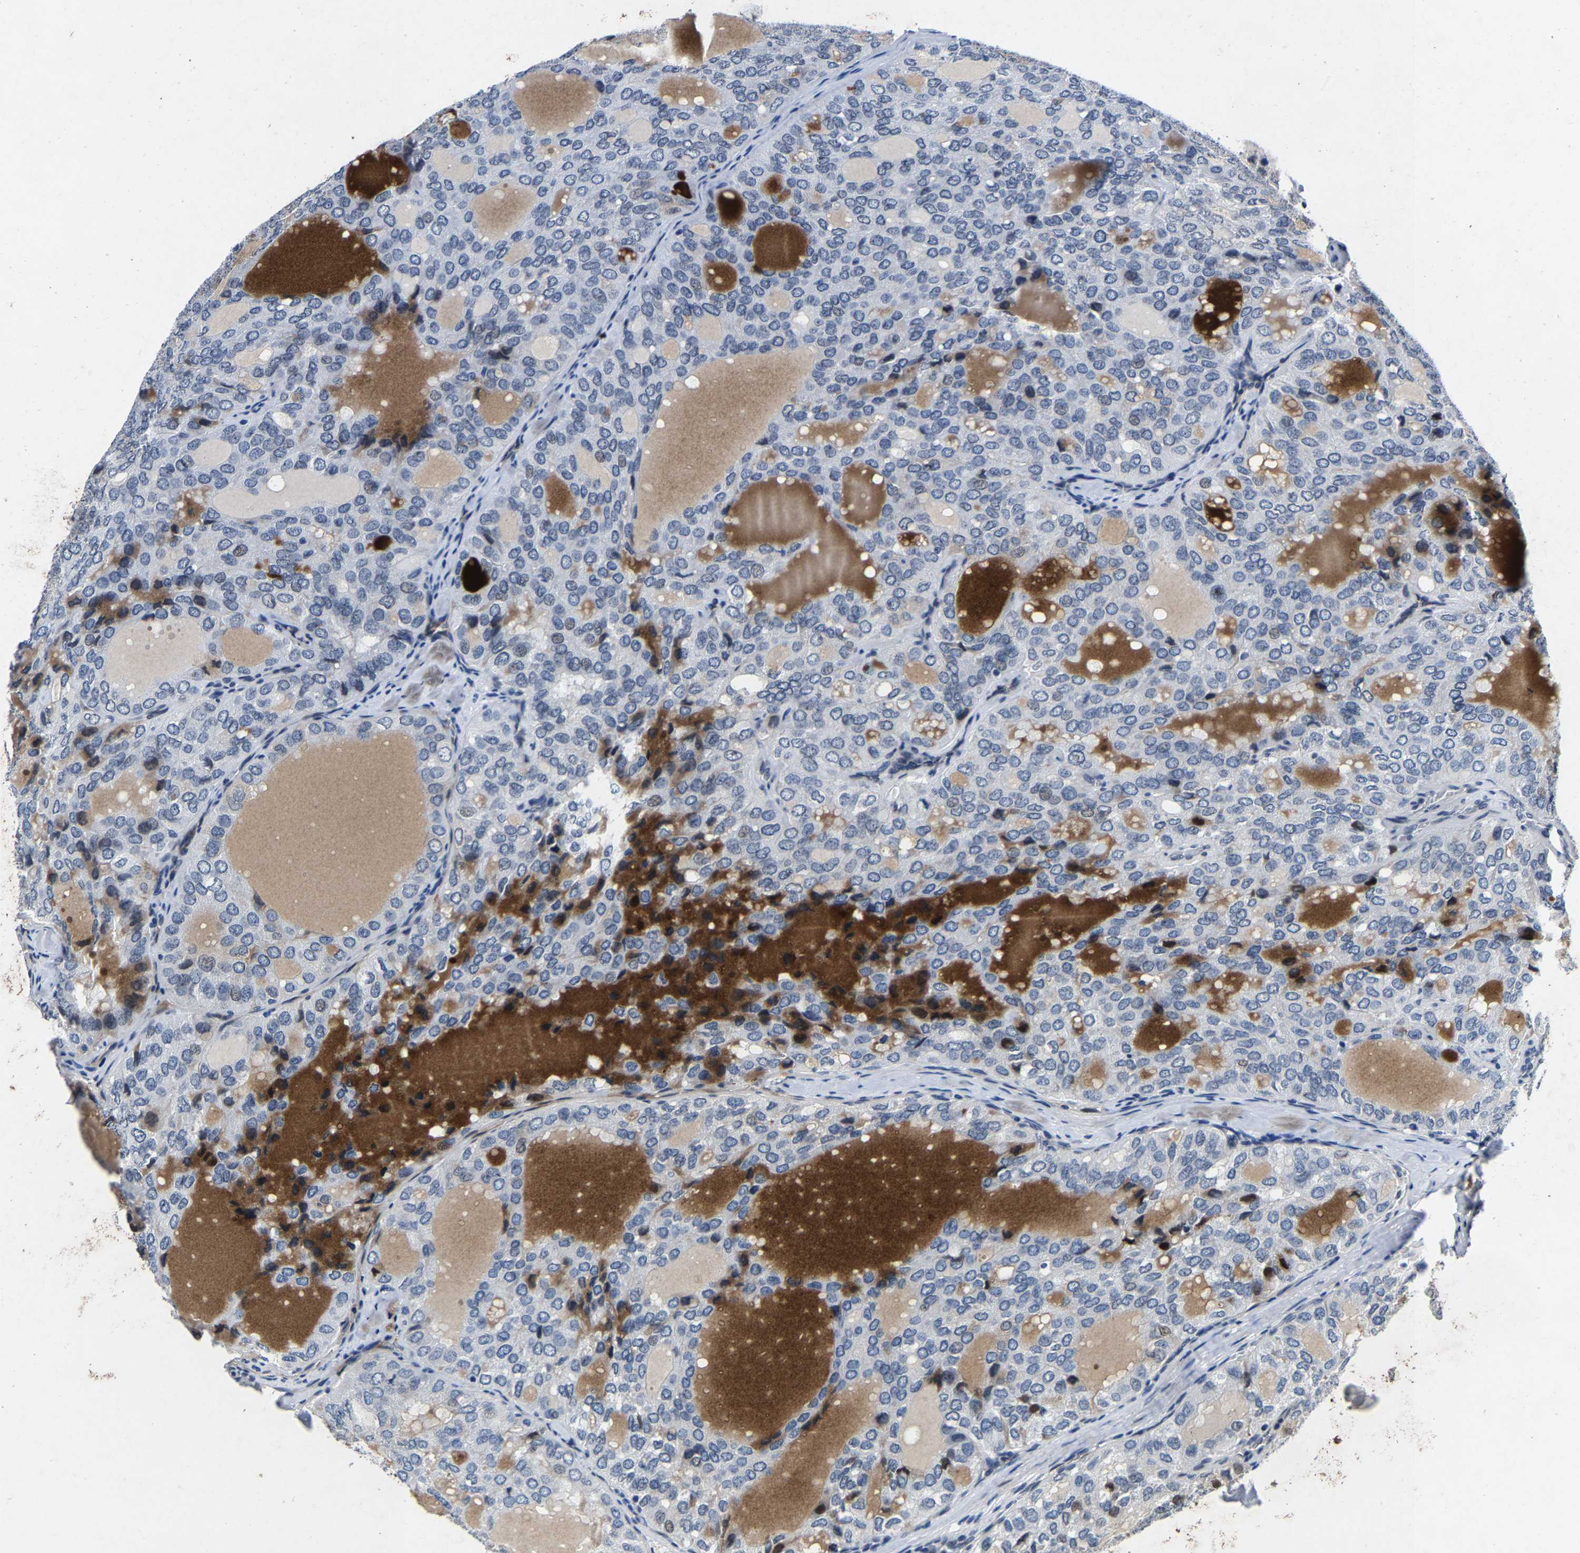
{"staining": {"intensity": "negative", "quantity": "none", "location": "none"}, "tissue": "thyroid cancer", "cell_type": "Tumor cells", "image_type": "cancer", "snomed": [{"axis": "morphology", "description": "Follicular adenoma carcinoma, NOS"}, {"axis": "topography", "description": "Thyroid gland"}], "caption": "High magnification brightfield microscopy of thyroid follicular adenoma carcinoma stained with DAB (3,3'-diaminobenzidine) (brown) and counterstained with hematoxylin (blue): tumor cells show no significant positivity. The staining was performed using DAB to visualize the protein expression in brown, while the nuclei were stained in blue with hematoxylin (Magnification: 20x).", "gene": "UBN2", "patient": {"sex": "male", "age": 75}}